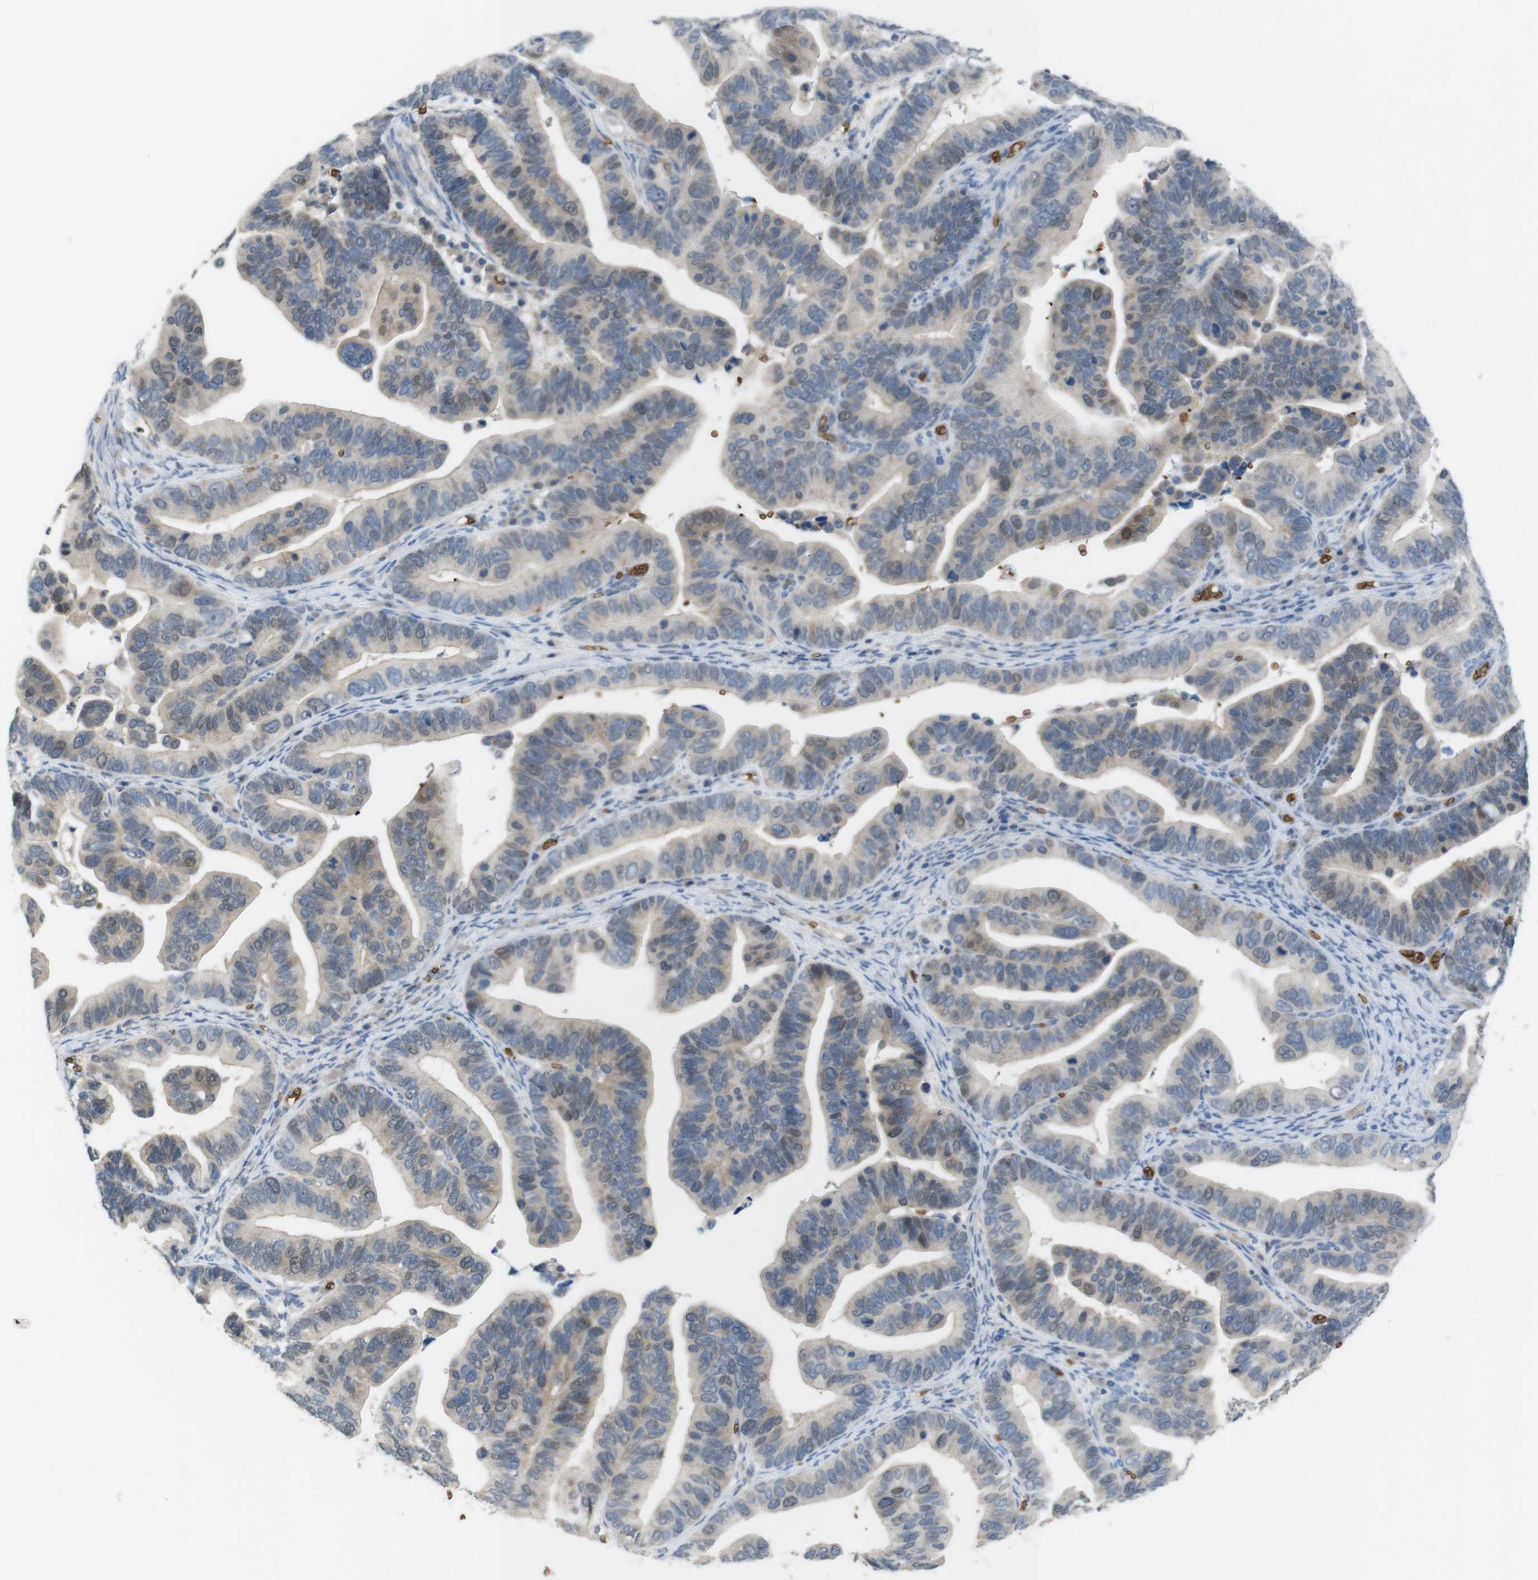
{"staining": {"intensity": "moderate", "quantity": "25%-75%", "location": "cytoplasmic/membranous"}, "tissue": "ovarian cancer", "cell_type": "Tumor cells", "image_type": "cancer", "snomed": [{"axis": "morphology", "description": "Cystadenocarcinoma, serous, NOS"}, {"axis": "topography", "description": "Ovary"}], "caption": "Immunohistochemical staining of ovarian serous cystadenocarcinoma reveals moderate cytoplasmic/membranous protein positivity in about 25%-75% of tumor cells. Nuclei are stained in blue.", "gene": "GYPA", "patient": {"sex": "female", "age": 56}}